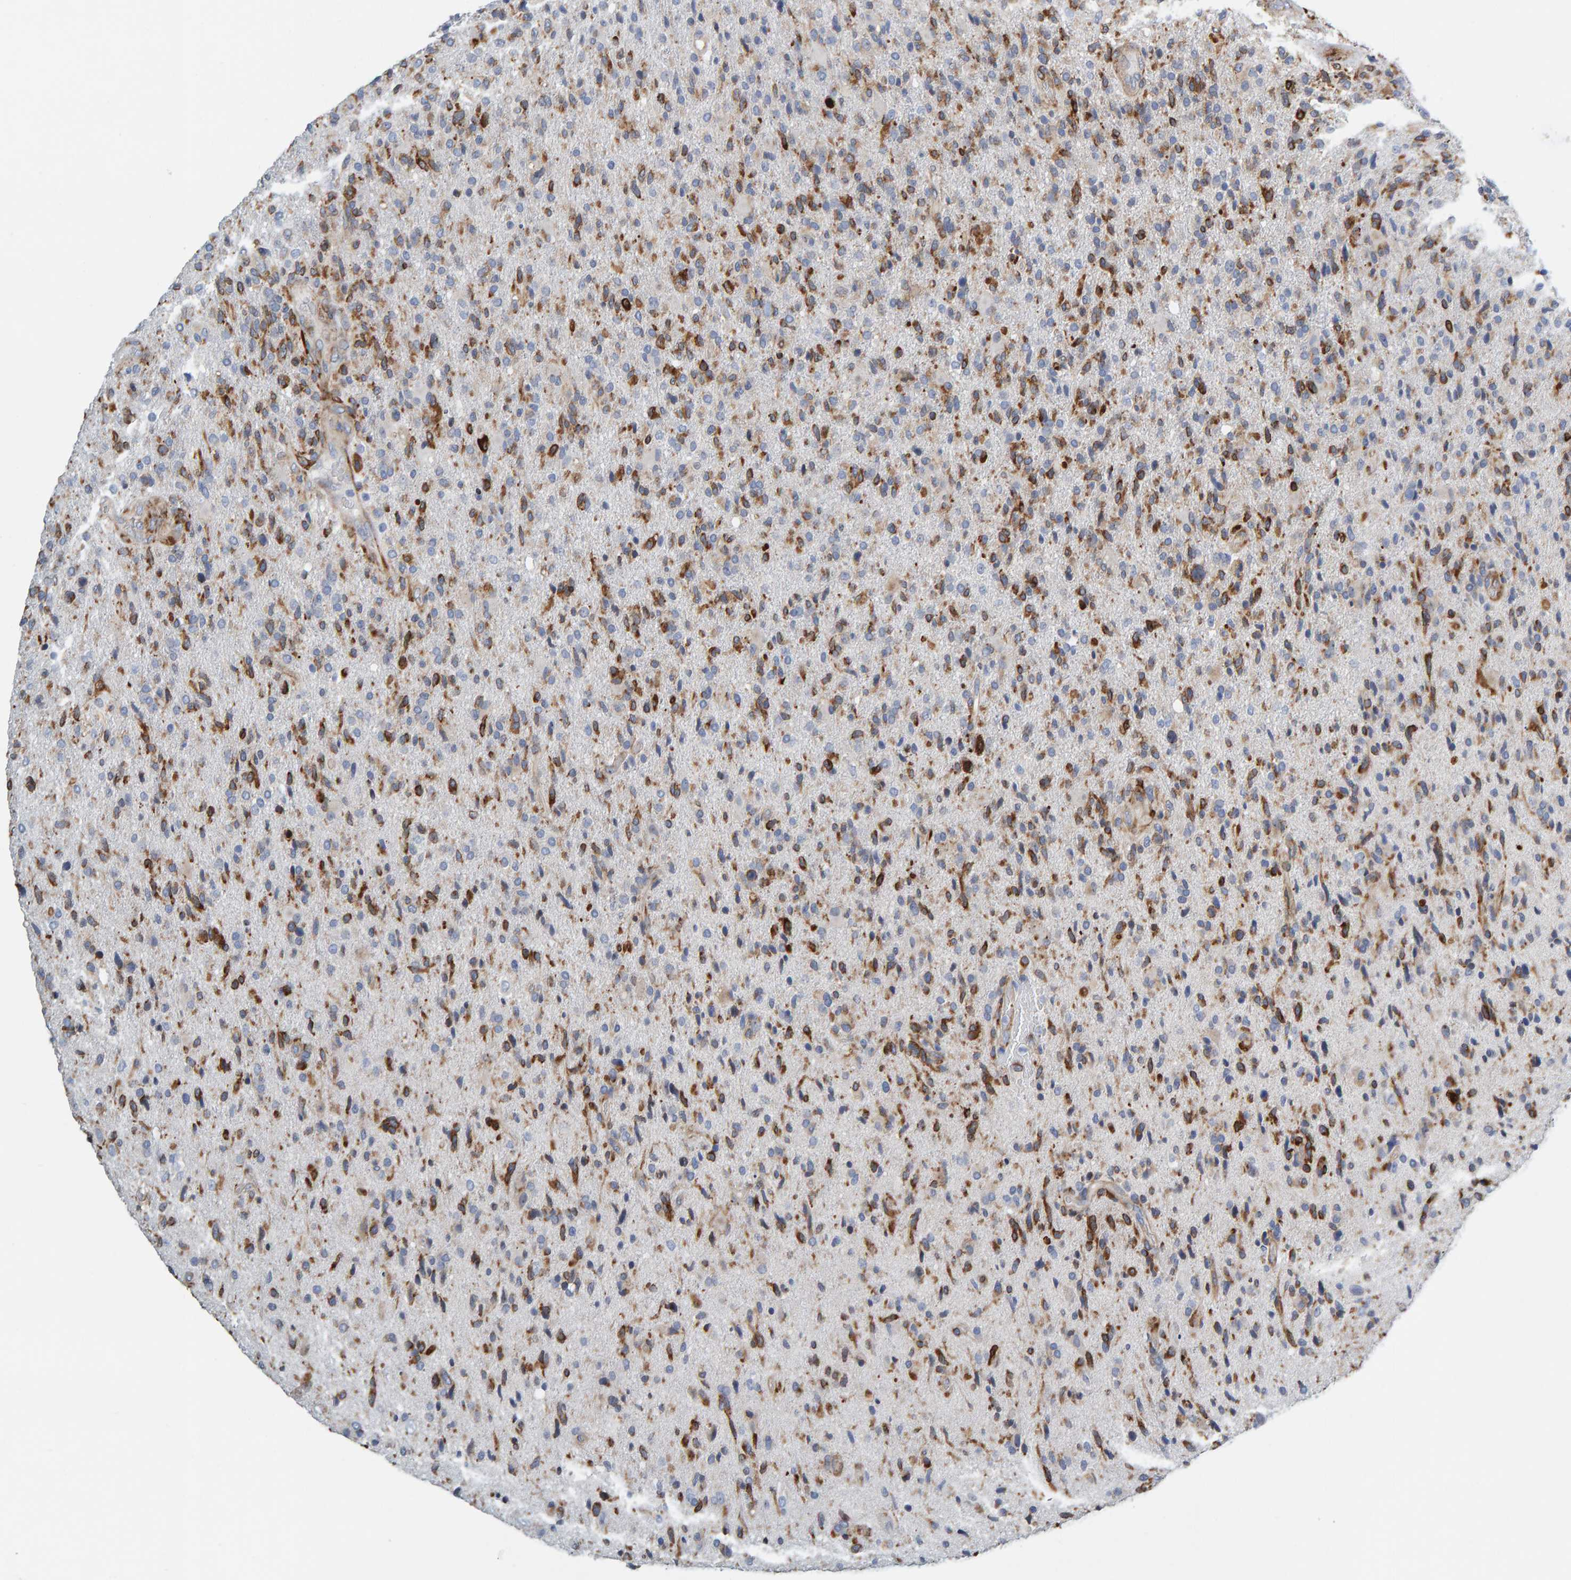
{"staining": {"intensity": "strong", "quantity": "25%-75%", "location": "cytoplasmic/membranous"}, "tissue": "glioma", "cell_type": "Tumor cells", "image_type": "cancer", "snomed": [{"axis": "morphology", "description": "Glioma, malignant, High grade"}, {"axis": "topography", "description": "Brain"}], "caption": "There is high levels of strong cytoplasmic/membranous positivity in tumor cells of malignant glioma (high-grade), as demonstrated by immunohistochemical staining (brown color).", "gene": "MMP16", "patient": {"sex": "male", "age": 72}}